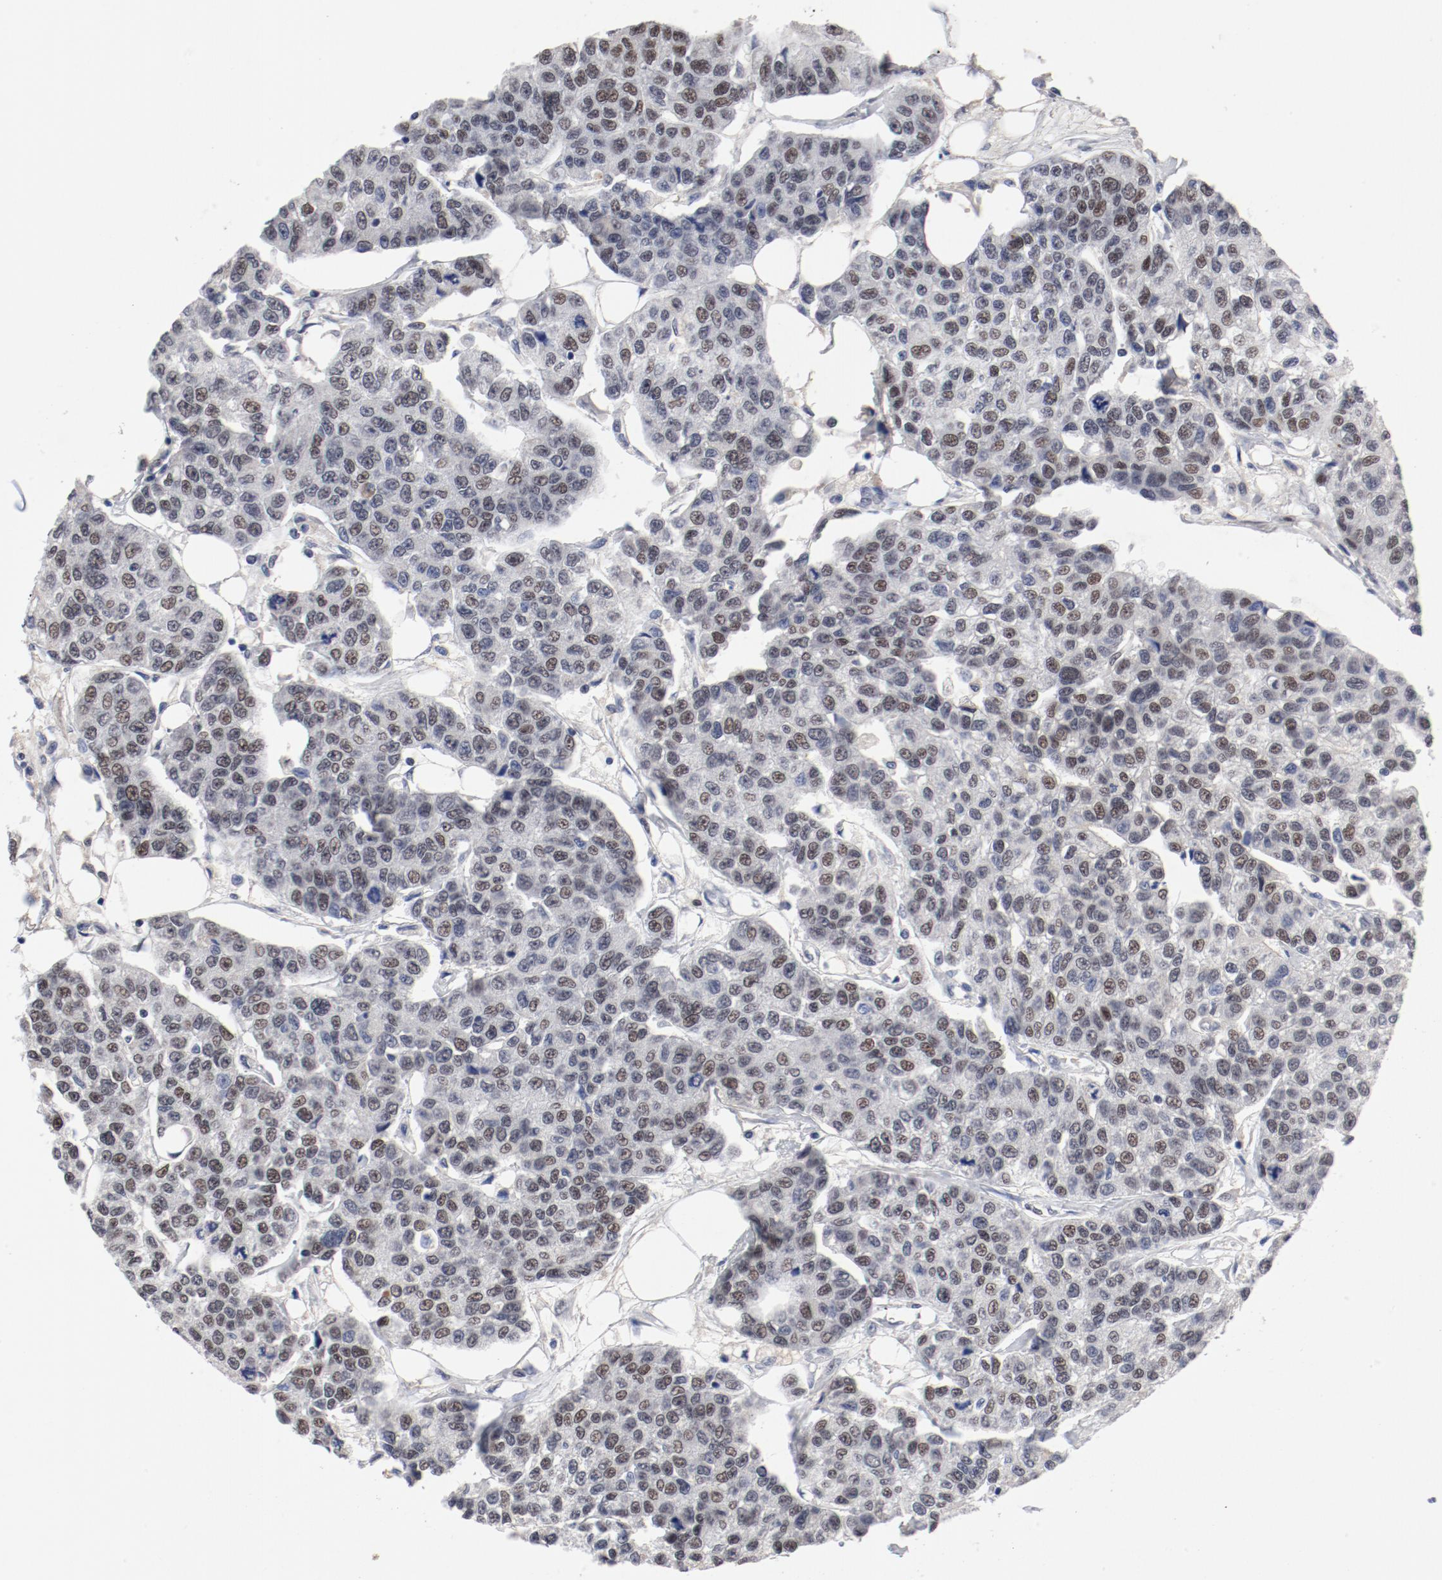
{"staining": {"intensity": "weak", "quantity": "25%-75%", "location": "nuclear"}, "tissue": "breast cancer", "cell_type": "Tumor cells", "image_type": "cancer", "snomed": [{"axis": "morphology", "description": "Duct carcinoma"}, {"axis": "topography", "description": "Breast"}], "caption": "DAB immunohistochemical staining of human intraductal carcinoma (breast) shows weak nuclear protein expression in approximately 25%-75% of tumor cells.", "gene": "ANKLE2", "patient": {"sex": "female", "age": 51}}